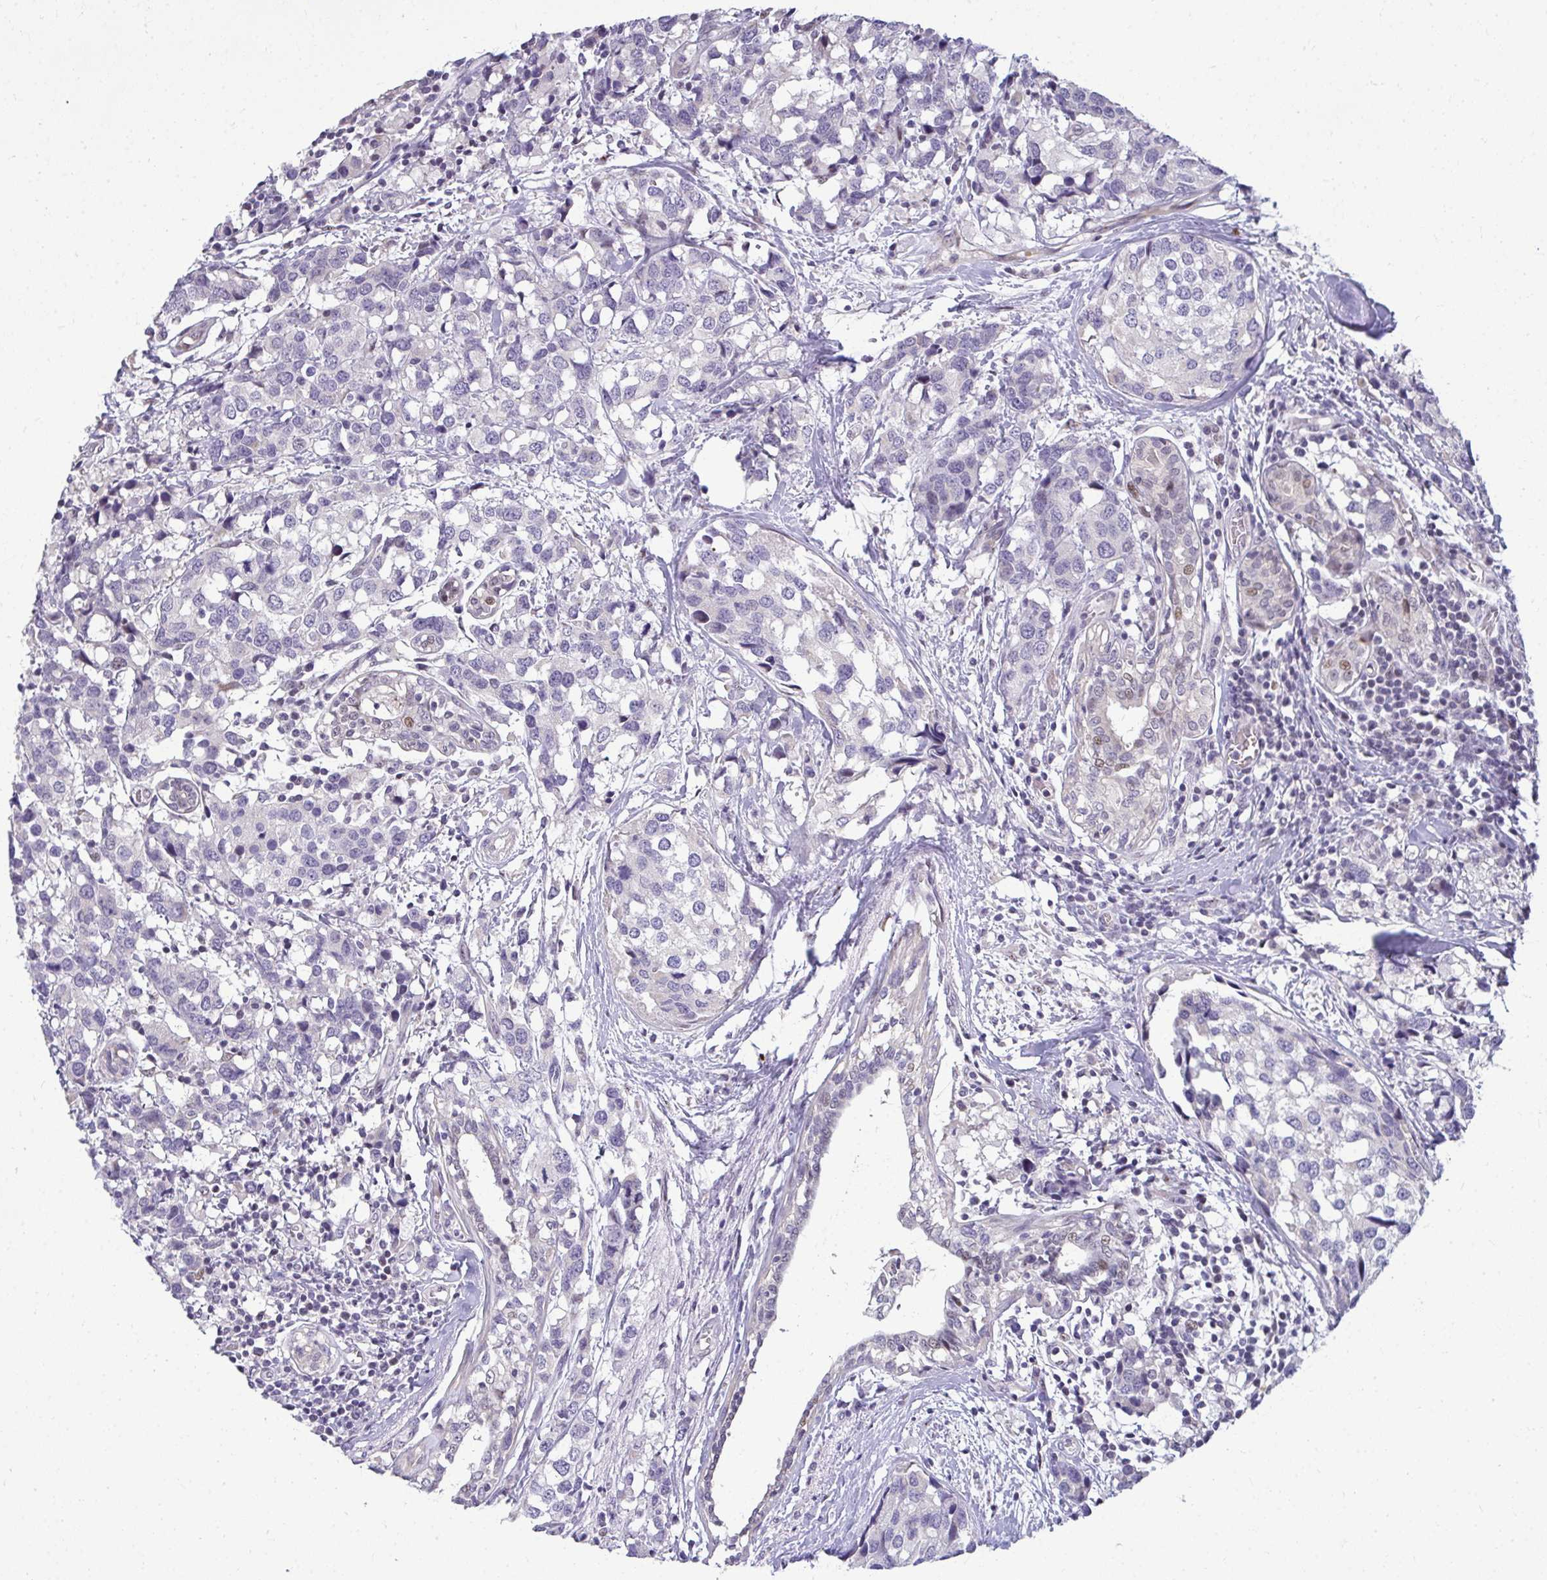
{"staining": {"intensity": "negative", "quantity": "none", "location": "none"}, "tissue": "breast cancer", "cell_type": "Tumor cells", "image_type": "cancer", "snomed": [{"axis": "morphology", "description": "Lobular carcinoma"}, {"axis": "topography", "description": "Breast"}], "caption": "The micrograph shows no significant positivity in tumor cells of lobular carcinoma (breast).", "gene": "ODF1", "patient": {"sex": "female", "age": 59}}